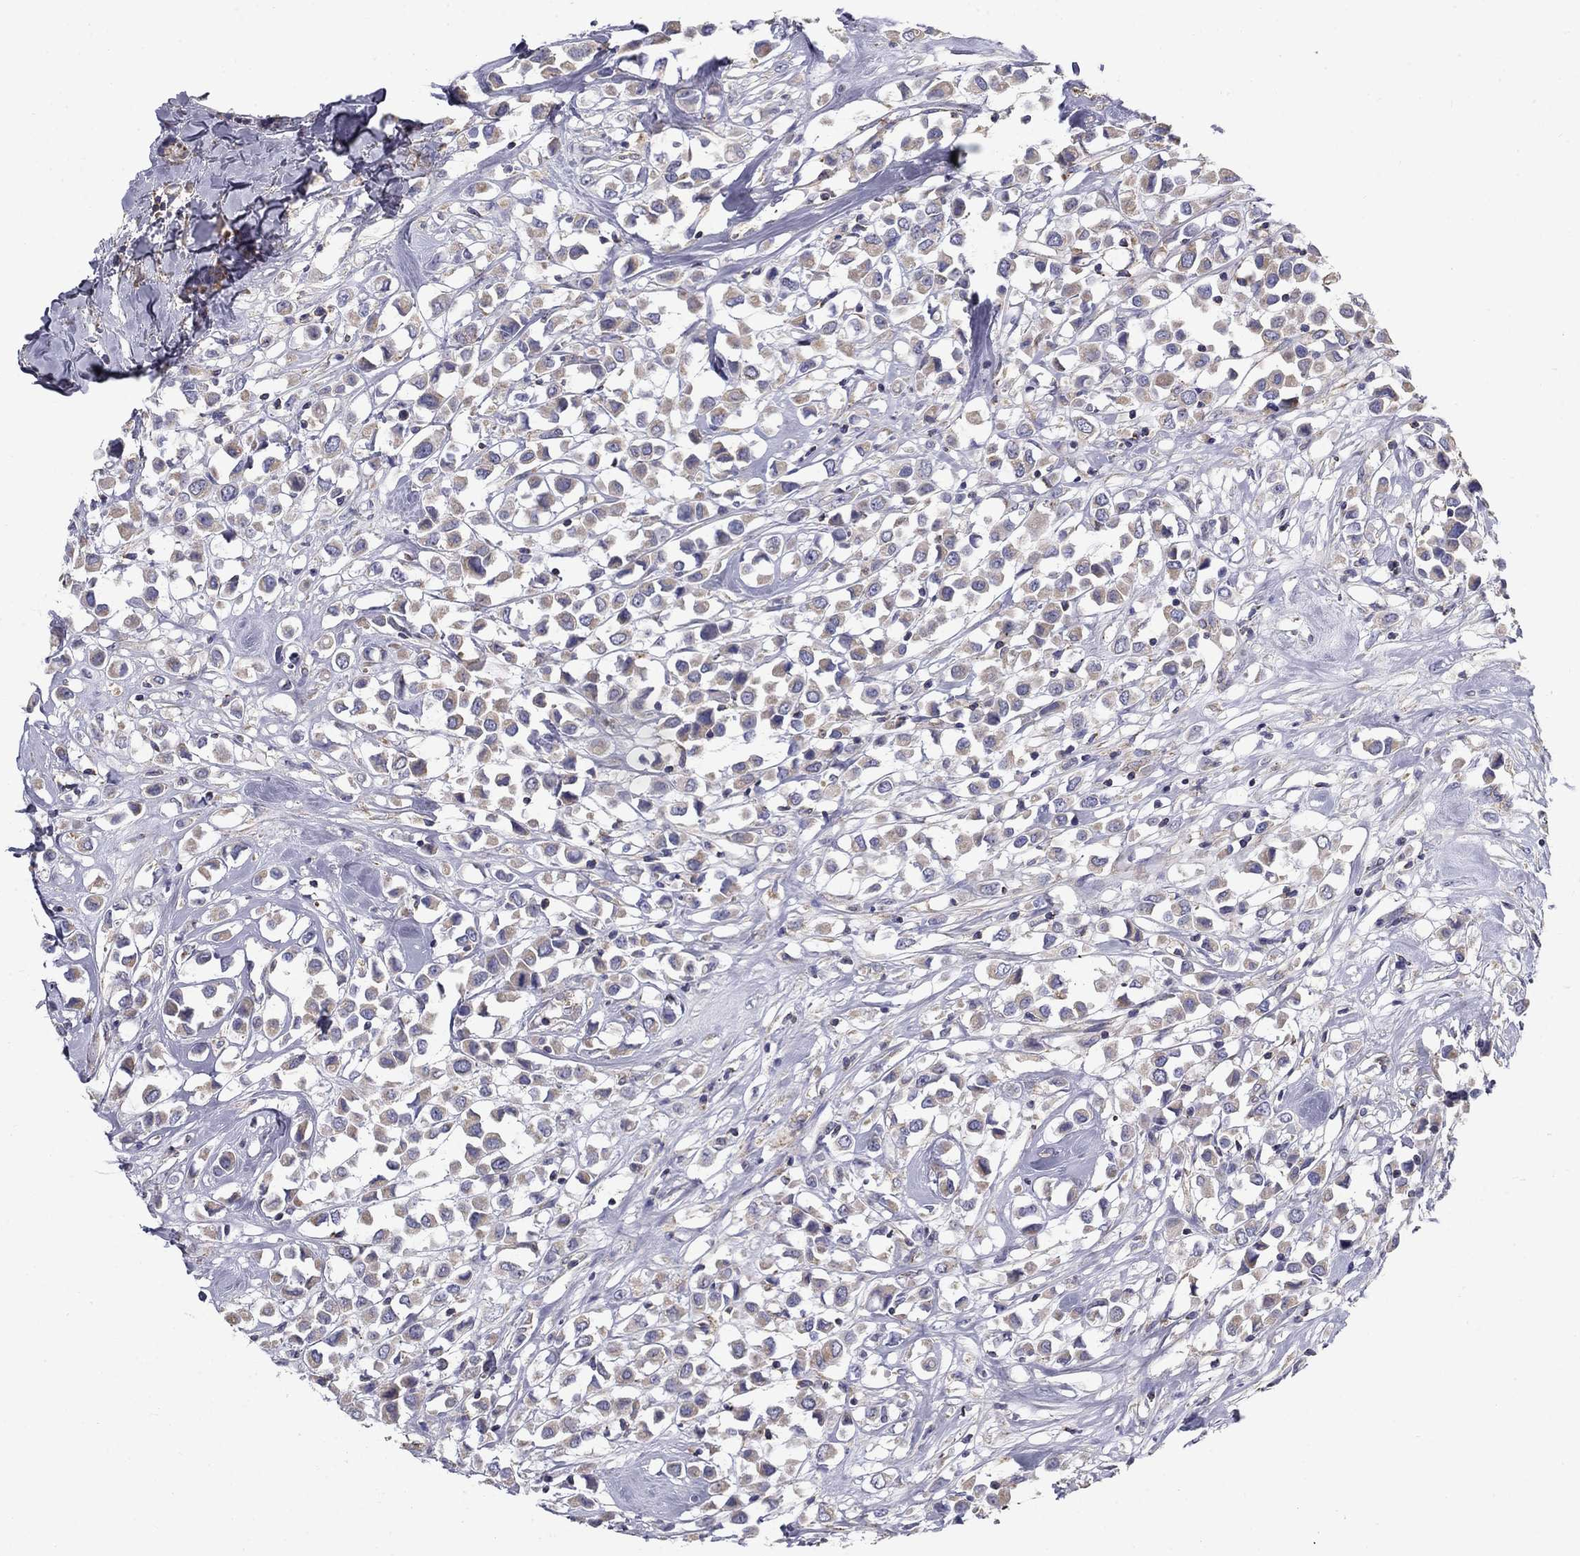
{"staining": {"intensity": "weak", "quantity": "25%-75%", "location": "cytoplasmic/membranous"}, "tissue": "breast cancer", "cell_type": "Tumor cells", "image_type": "cancer", "snomed": [{"axis": "morphology", "description": "Duct carcinoma"}, {"axis": "topography", "description": "Breast"}], "caption": "A brown stain shows weak cytoplasmic/membranous expression of a protein in breast cancer tumor cells.", "gene": "NME5", "patient": {"sex": "female", "age": 61}}